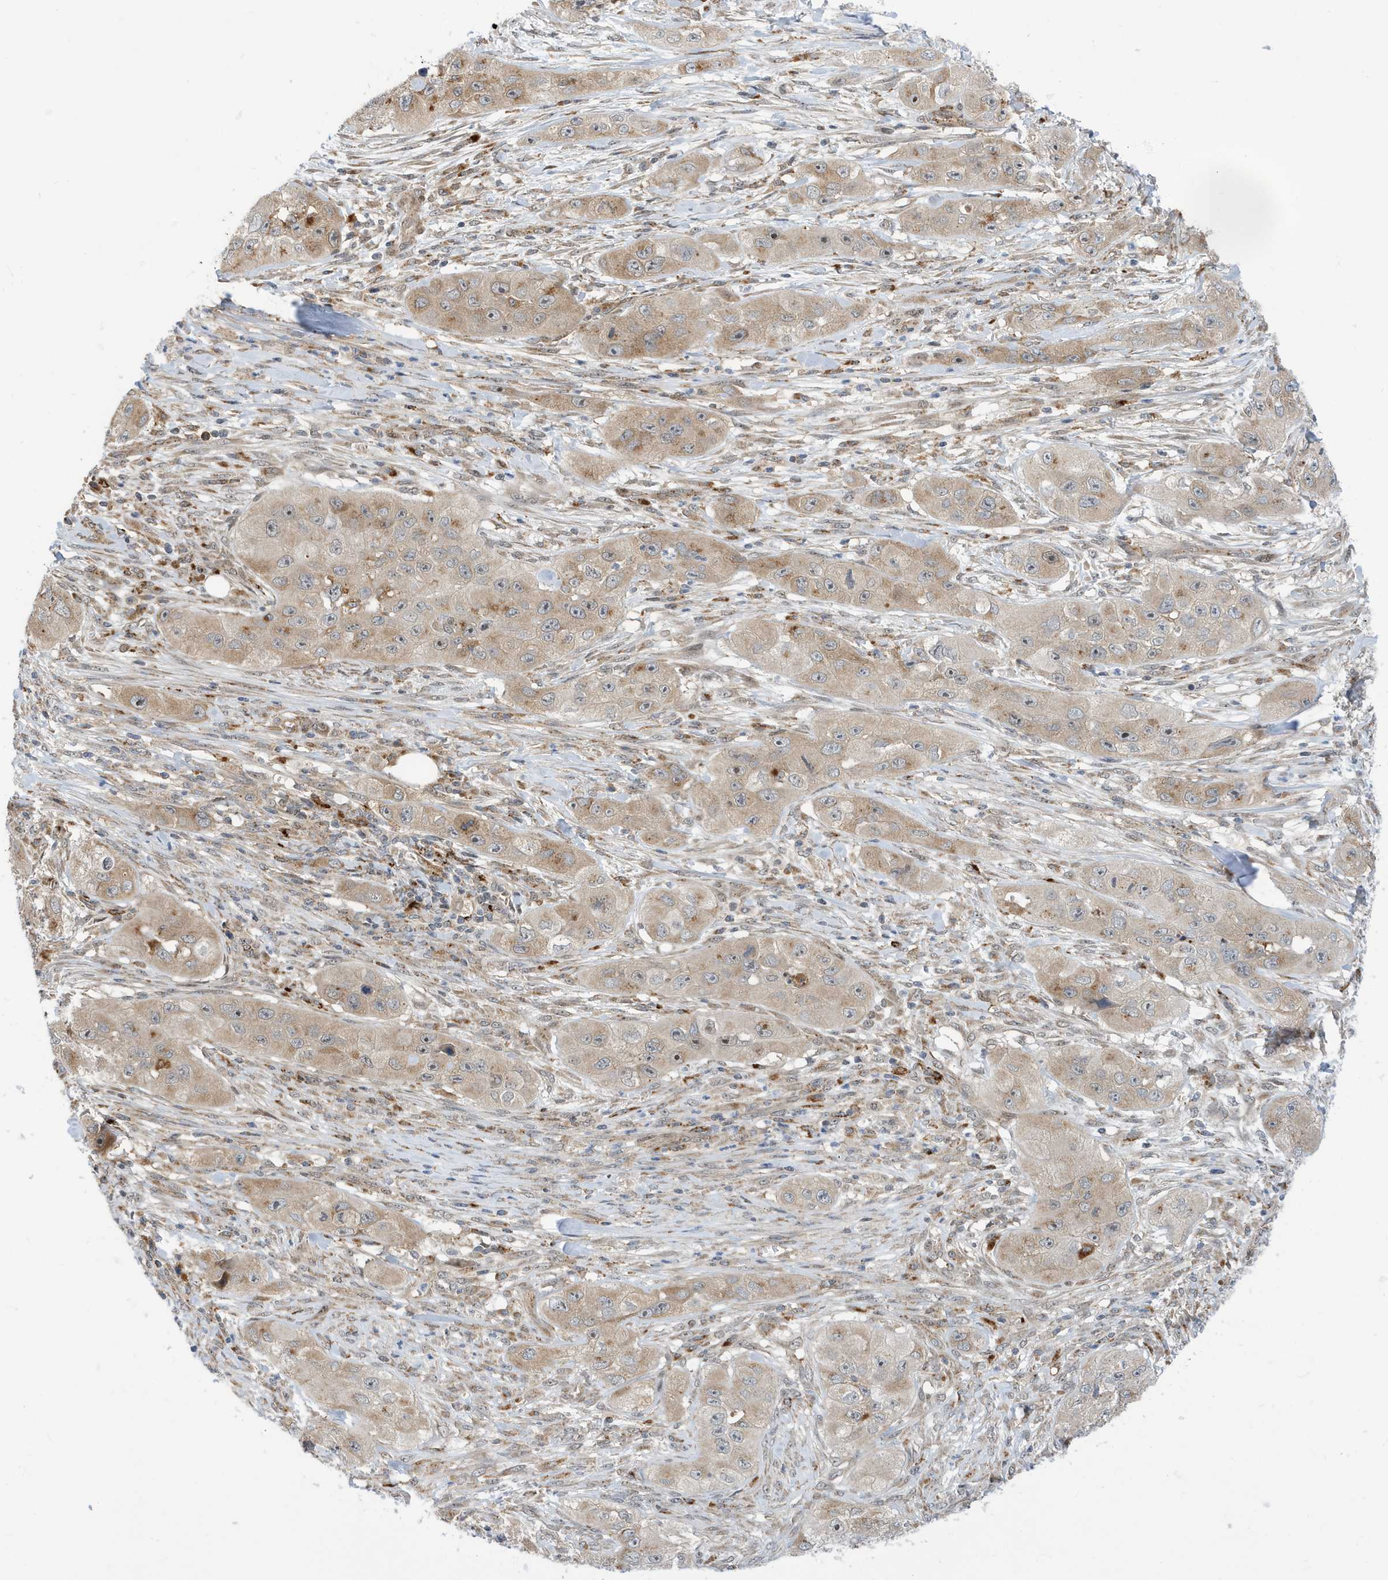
{"staining": {"intensity": "weak", "quantity": ">75%", "location": "cytoplasmic/membranous"}, "tissue": "skin cancer", "cell_type": "Tumor cells", "image_type": "cancer", "snomed": [{"axis": "morphology", "description": "Squamous cell carcinoma, NOS"}, {"axis": "topography", "description": "Skin"}, {"axis": "topography", "description": "Subcutis"}], "caption": "Immunohistochemistry histopathology image of human skin squamous cell carcinoma stained for a protein (brown), which shows low levels of weak cytoplasmic/membranous expression in about >75% of tumor cells.", "gene": "ZNF507", "patient": {"sex": "male", "age": 73}}